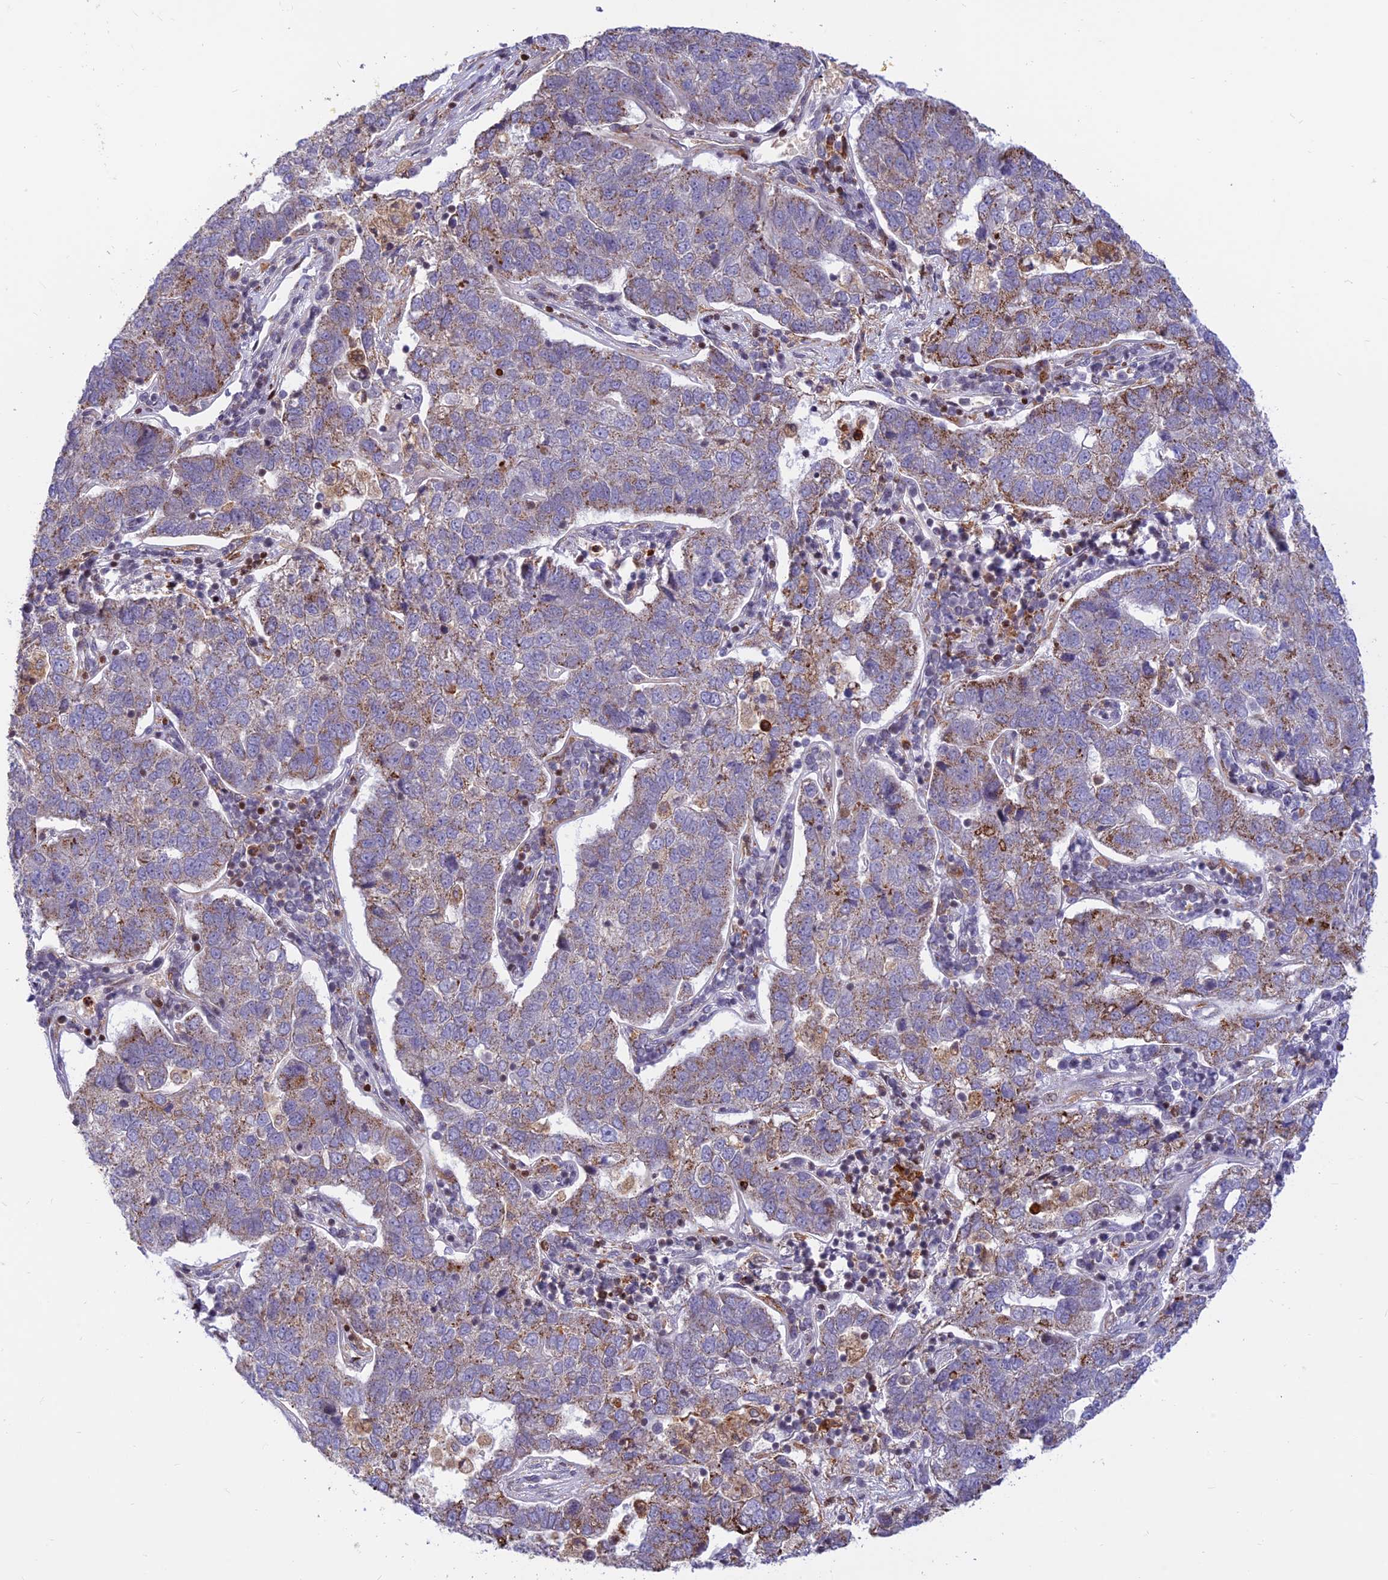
{"staining": {"intensity": "weak", "quantity": "25%-75%", "location": "cytoplasmic/membranous"}, "tissue": "pancreatic cancer", "cell_type": "Tumor cells", "image_type": "cancer", "snomed": [{"axis": "morphology", "description": "Adenocarcinoma, NOS"}, {"axis": "topography", "description": "Pancreas"}], "caption": "The micrograph exhibits a brown stain indicating the presence of a protein in the cytoplasmic/membranous of tumor cells in adenocarcinoma (pancreatic). The staining was performed using DAB to visualize the protein expression in brown, while the nuclei were stained in blue with hematoxylin (Magnification: 20x).", "gene": "FAM186B", "patient": {"sex": "female", "age": 61}}